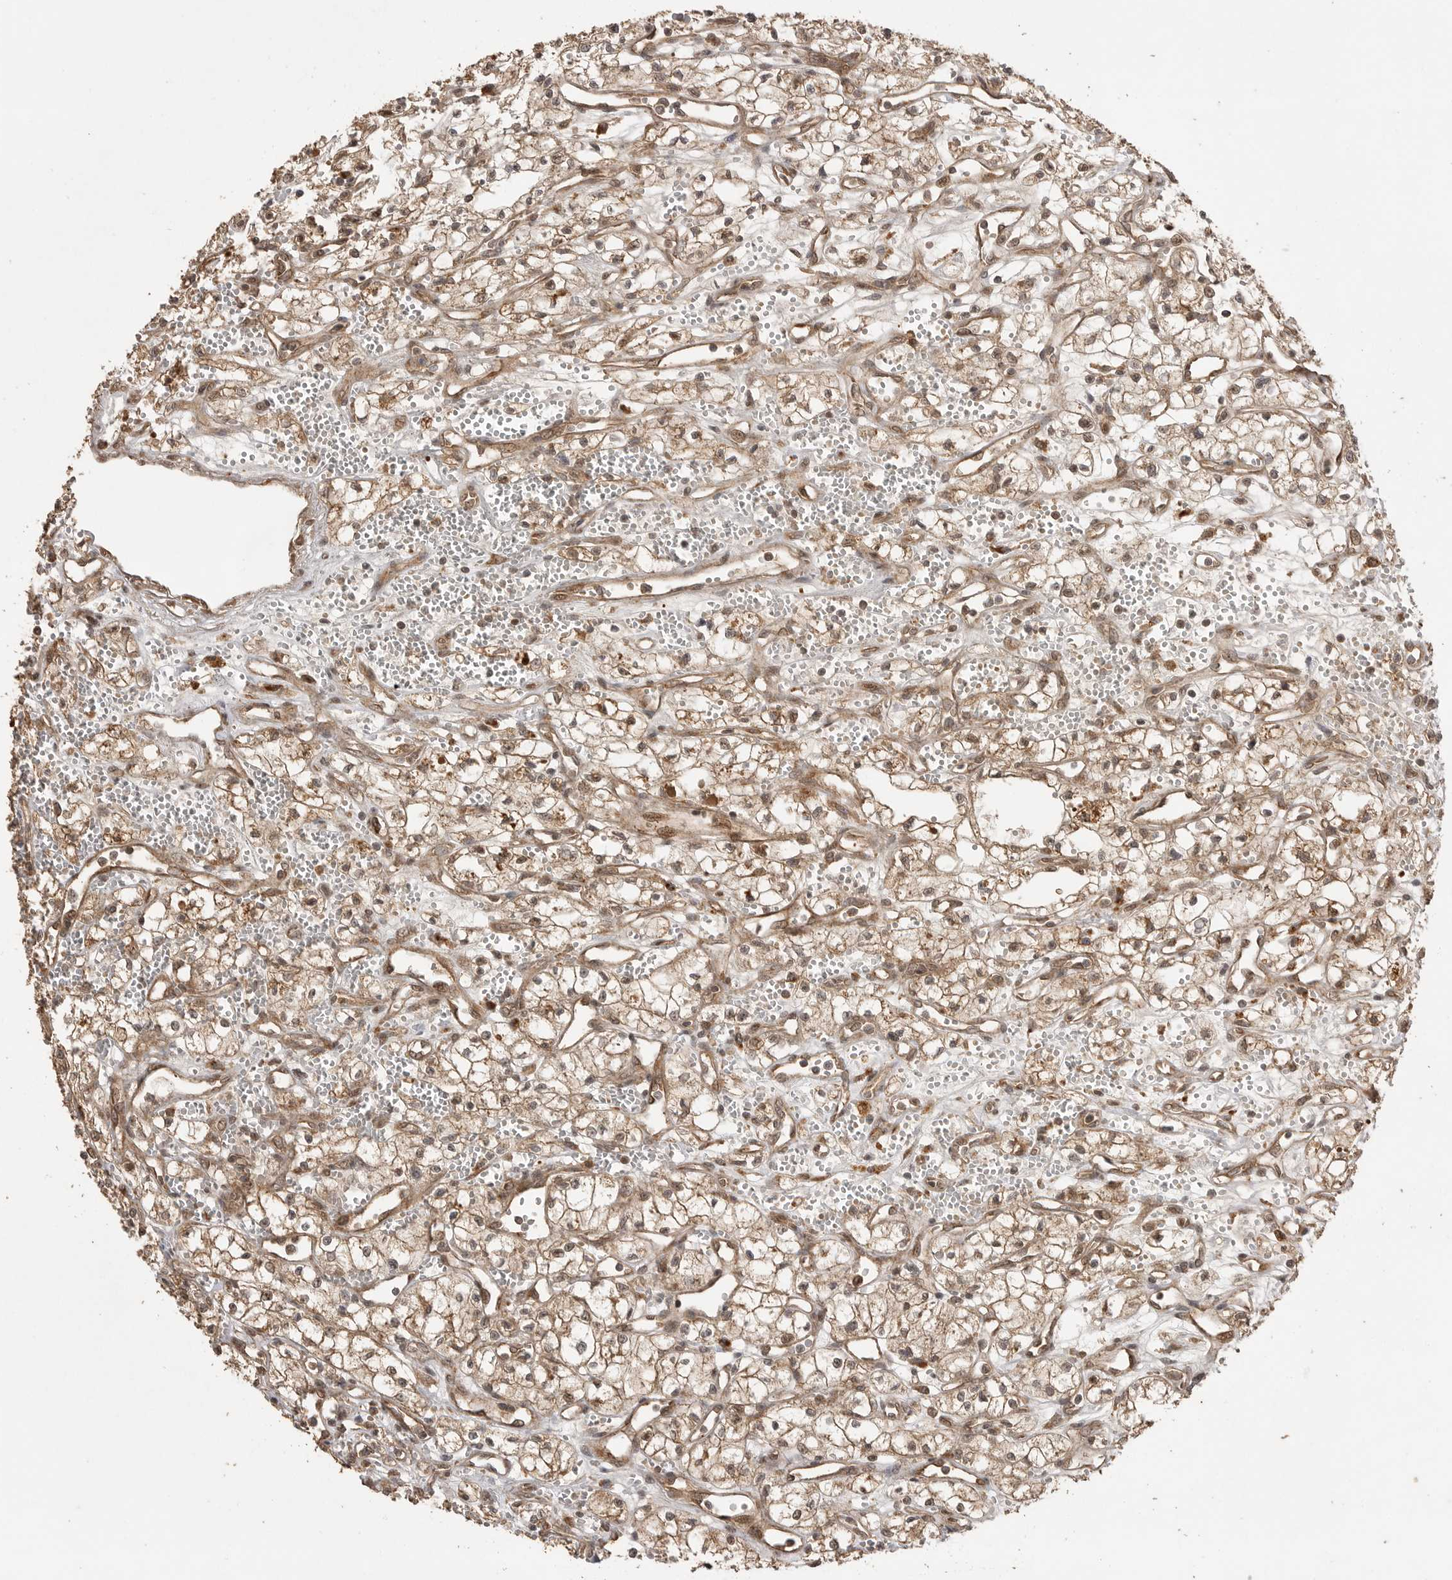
{"staining": {"intensity": "moderate", "quantity": ">75%", "location": "cytoplasmic/membranous"}, "tissue": "renal cancer", "cell_type": "Tumor cells", "image_type": "cancer", "snomed": [{"axis": "morphology", "description": "Adenocarcinoma, NOS"}, {"axis": "topography", "description": "Kidney"}], "caption": "Renal cancer (adenocarcinoma) was stained to show a protein in brown. There is medium levels of moderate cytoplasmic/membranous expression in about >75% of tumor cells.", "gene": "BOC", "patient": {"sex": "male", "age": 59}}